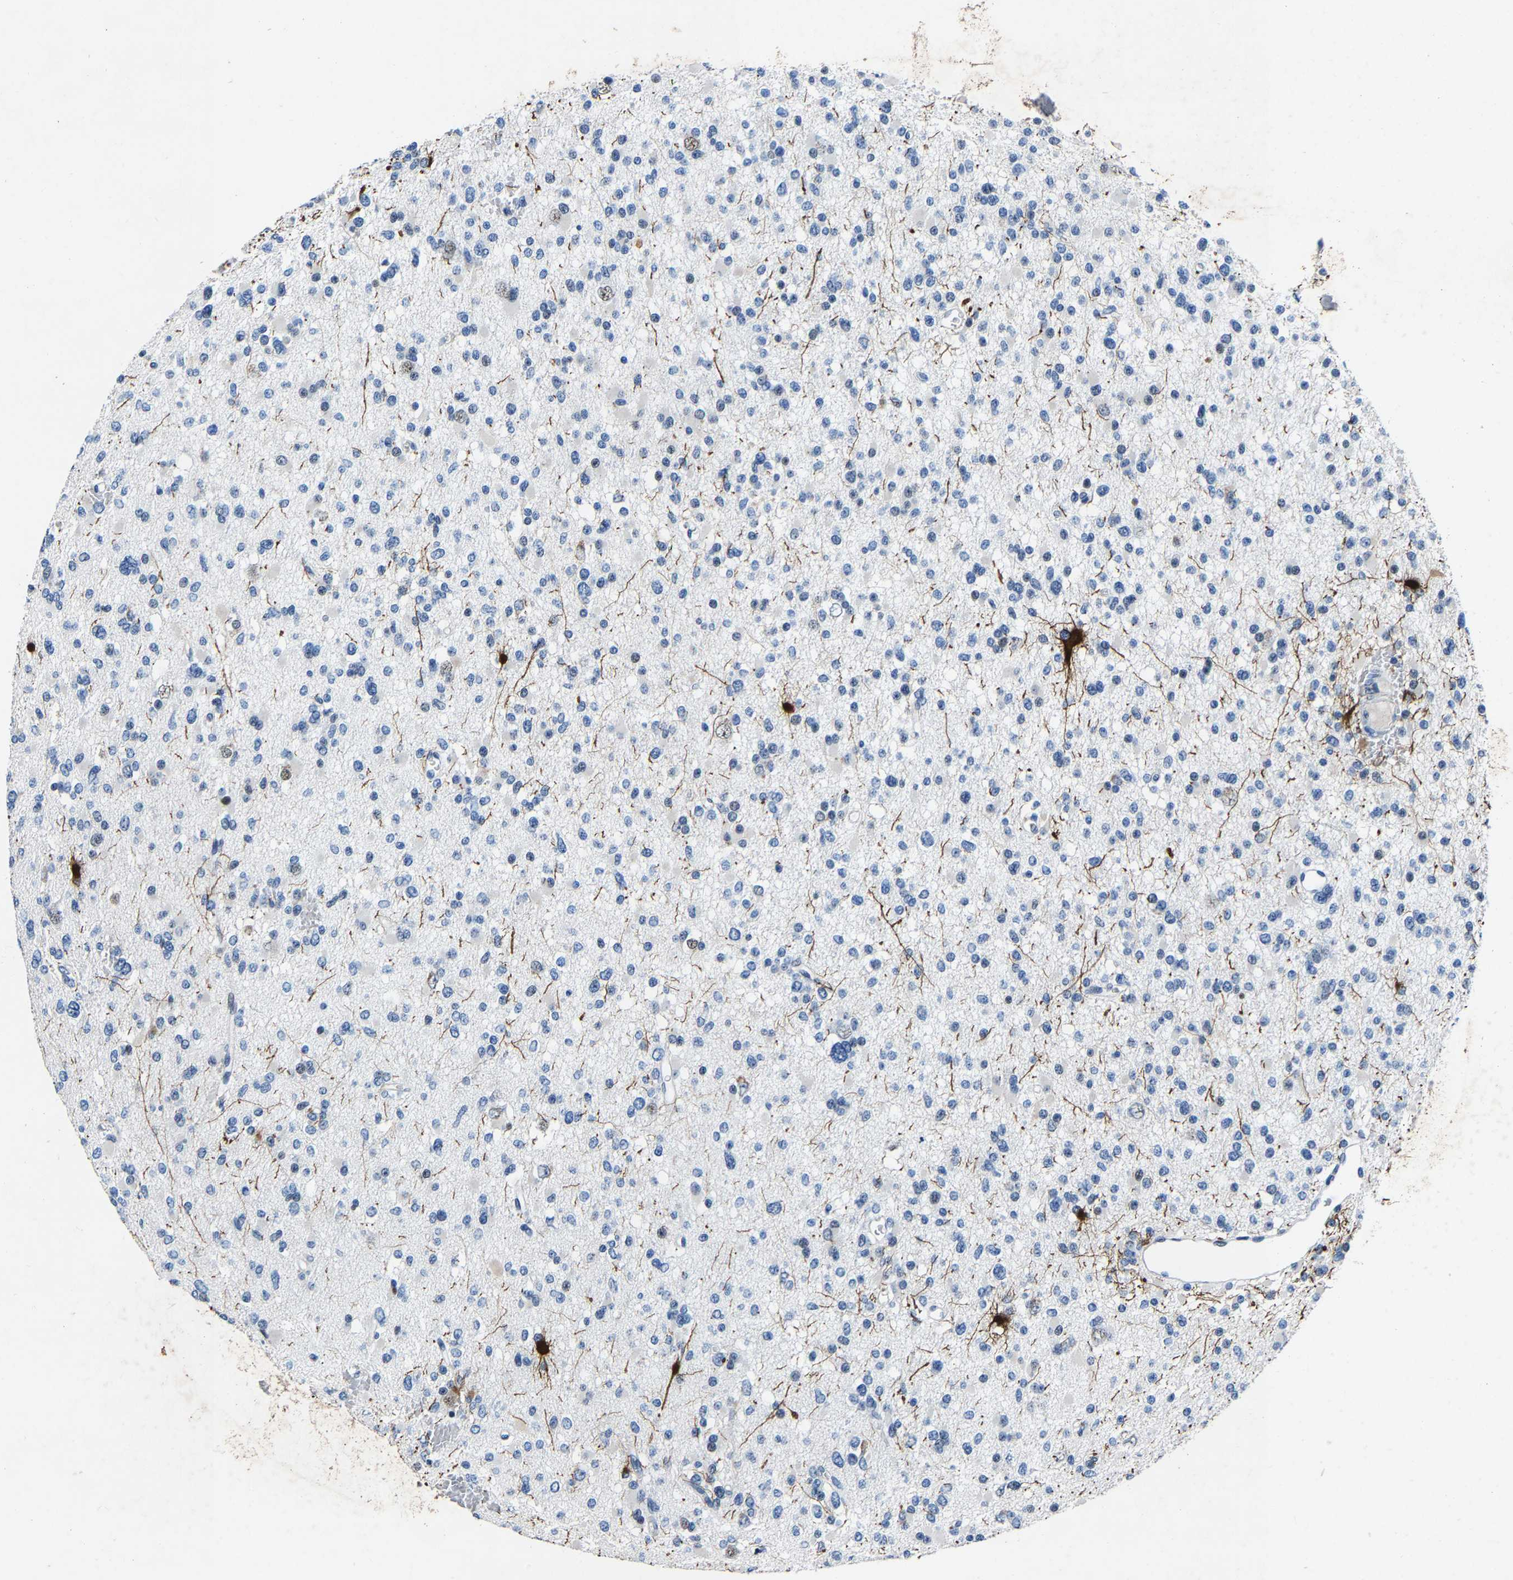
{"staining": {"intensity": "negative", "quantity": "none", "location": "none"}, "tissue": "glioma", "cell_type": "Tumor cells", "image_type": "cancer", "snomed": [{"axis": "morphology", "description": "Glioma, malignant, Low grade"}, {"axis": "topography", "description": "Brain"}], "caption": "Immunohistochemistry micrograph of glioma stained for a protein (brown), which demonstrates no positivity in tumor cells.", "gene": "UBN2", "patient": {"sex": "female", "age": 22}}